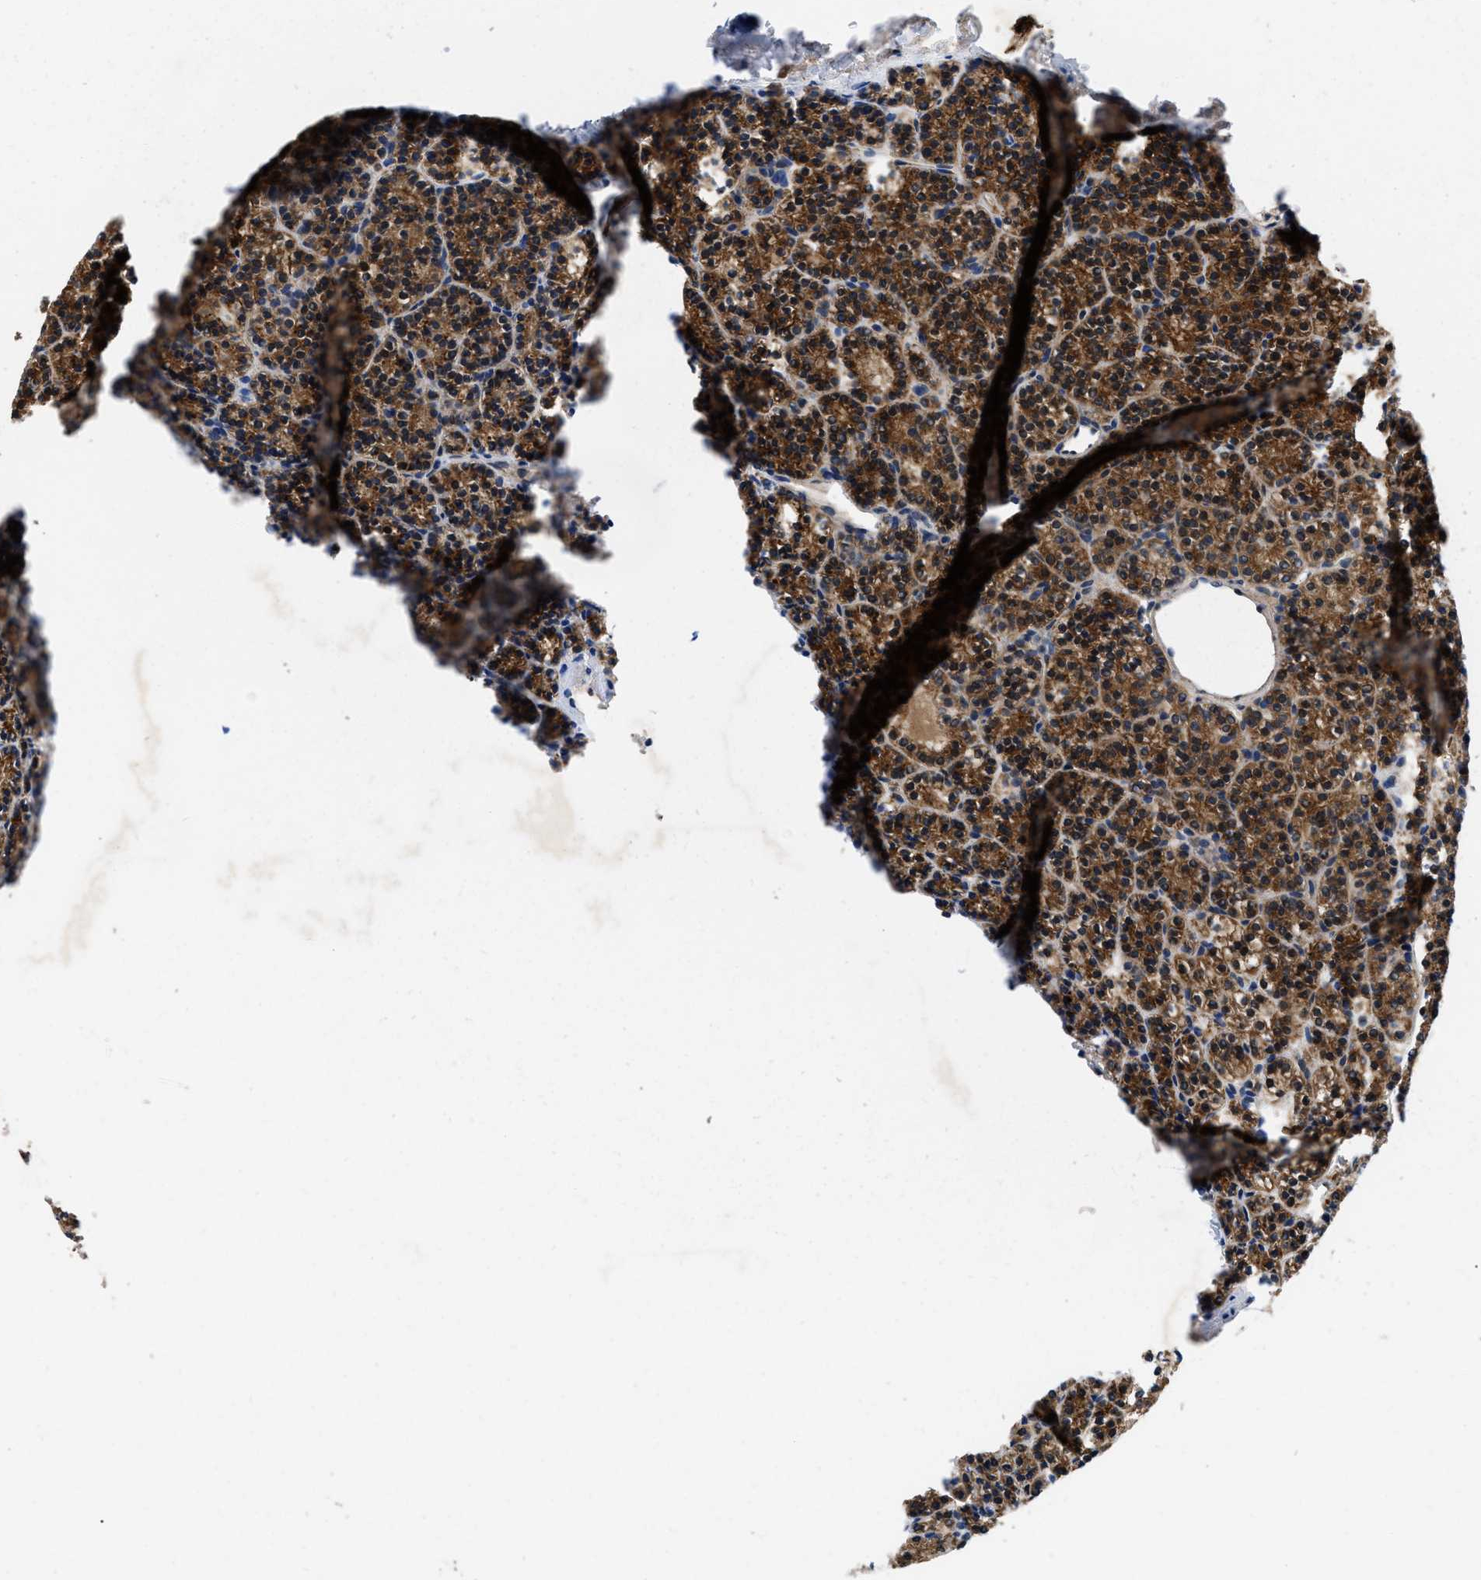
{"staining": {"intensity": "strong", "quantity": ">75%", "location": "cytoplasmic/membranous"}, "tissue": "parathyroid gland", "cell_type": "Glandular cells", "image_type": "normal", "snomed": [{"axis": "morphology", "description": "Normal tissue, NOS"}, {"axis": "morphology", "description": "Adenoma, NOS"}, {"axis": "topography", "description": "Parathyroid gland"}], "caption": "DAB immunohistochemical staining of normal human parathyroid gland displays strong cytoplasmic/membranous protein positivity in about >75% of glandular cells. The staining is performed using DAB brown chromogen to label protein expression. The nuclei are counter-stained blue using hematoxylin.", "gene": "ENPP4", "patient": {"sex": "female", "age": 64}}